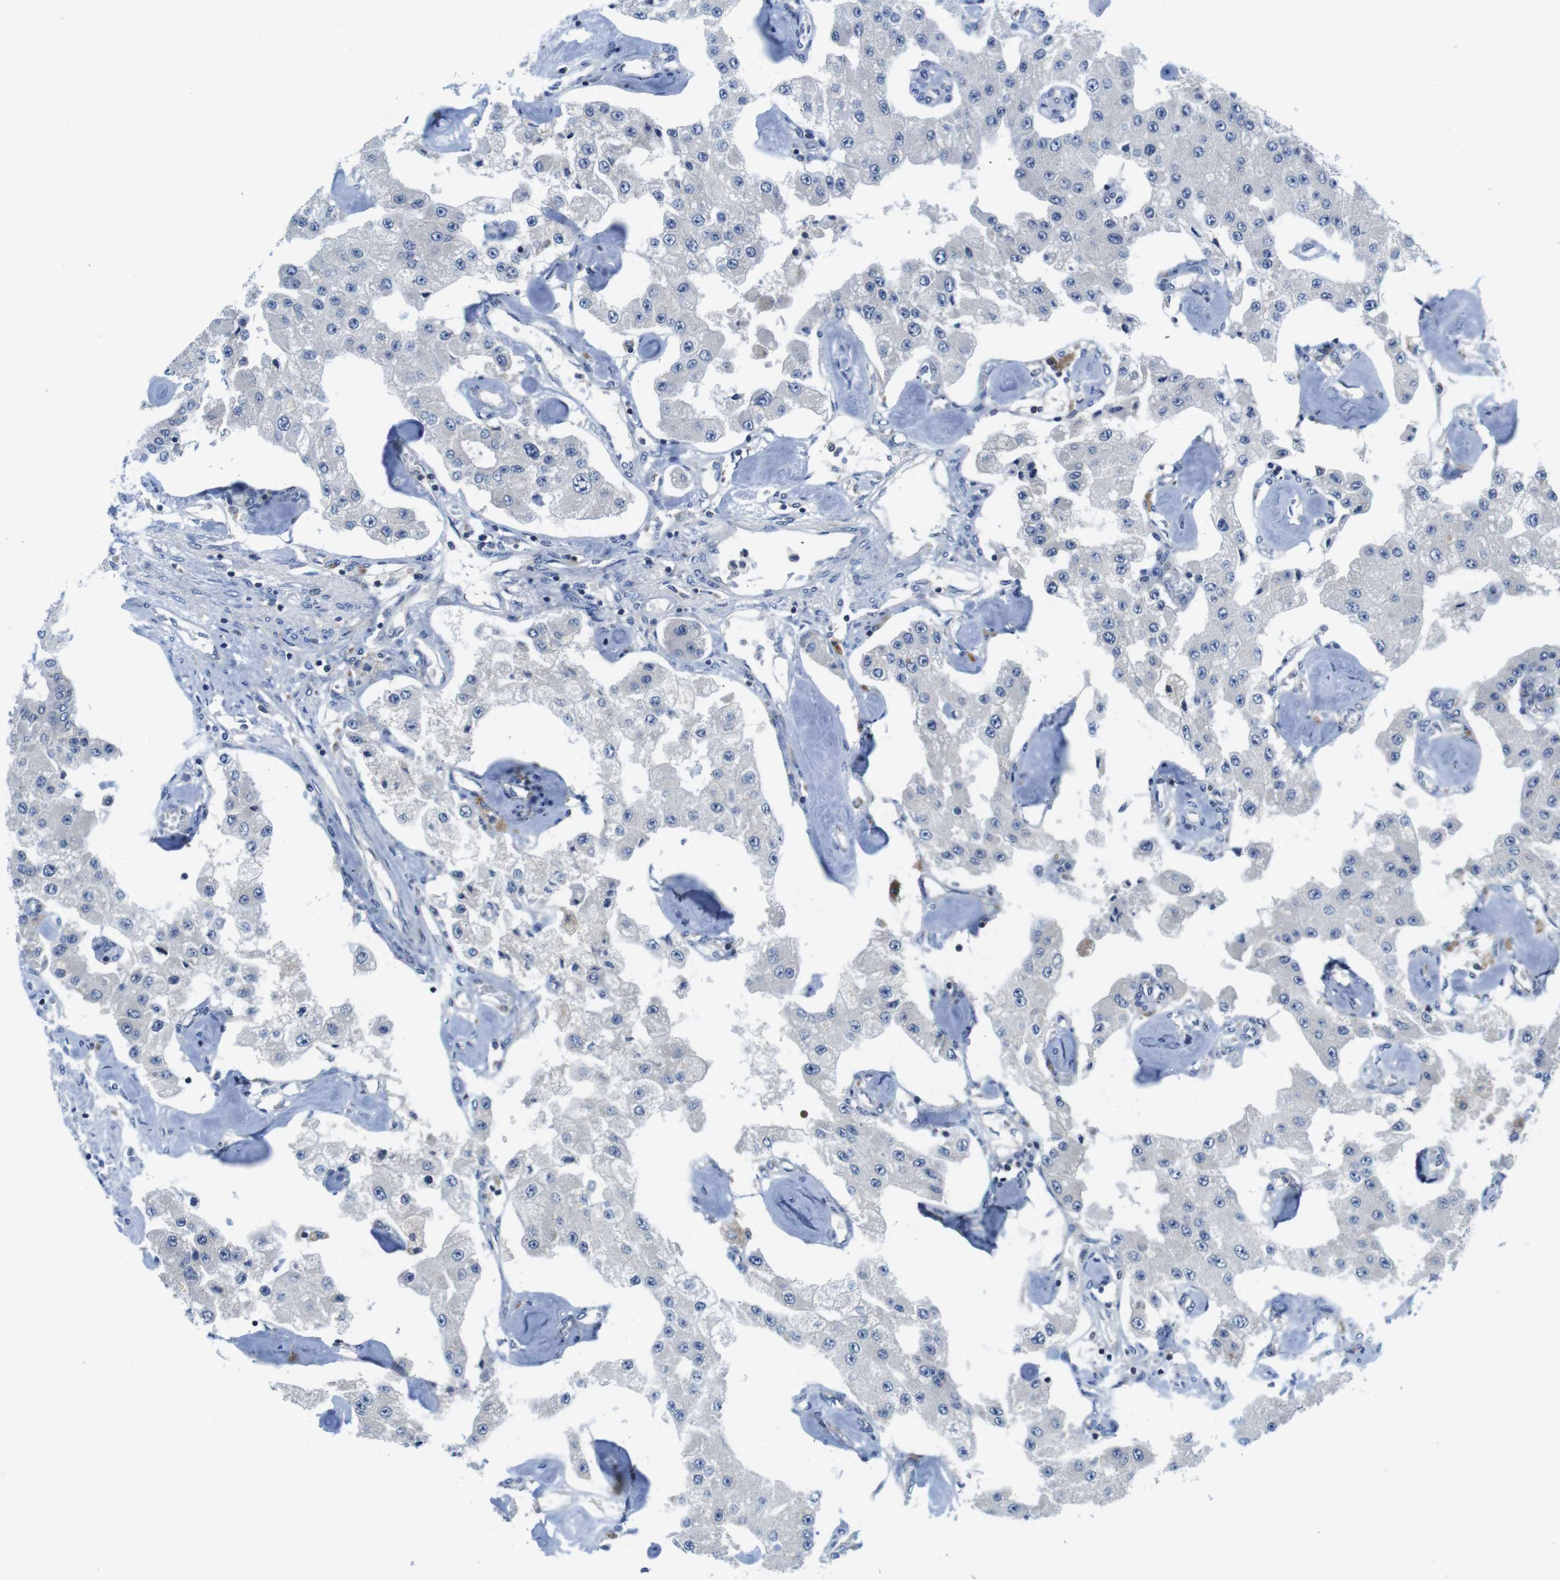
{"staining": {"intensity": "negative", "quantity": "none", "location": "none"}, "tissue": "carcinoid", "cell_type": "Tumor cells", "image_type": "cancer", "snomed": [{"axis": "morphology", "description": "Carcinoid, malignant, NOS"}, {"axis": "topography", "description": "Pancreas"}], "caption": "There is no significant staining in tumor cells of carcinoid.", "gene": "PIK3CD", "patient": {"sex": "male", "age": 41}}